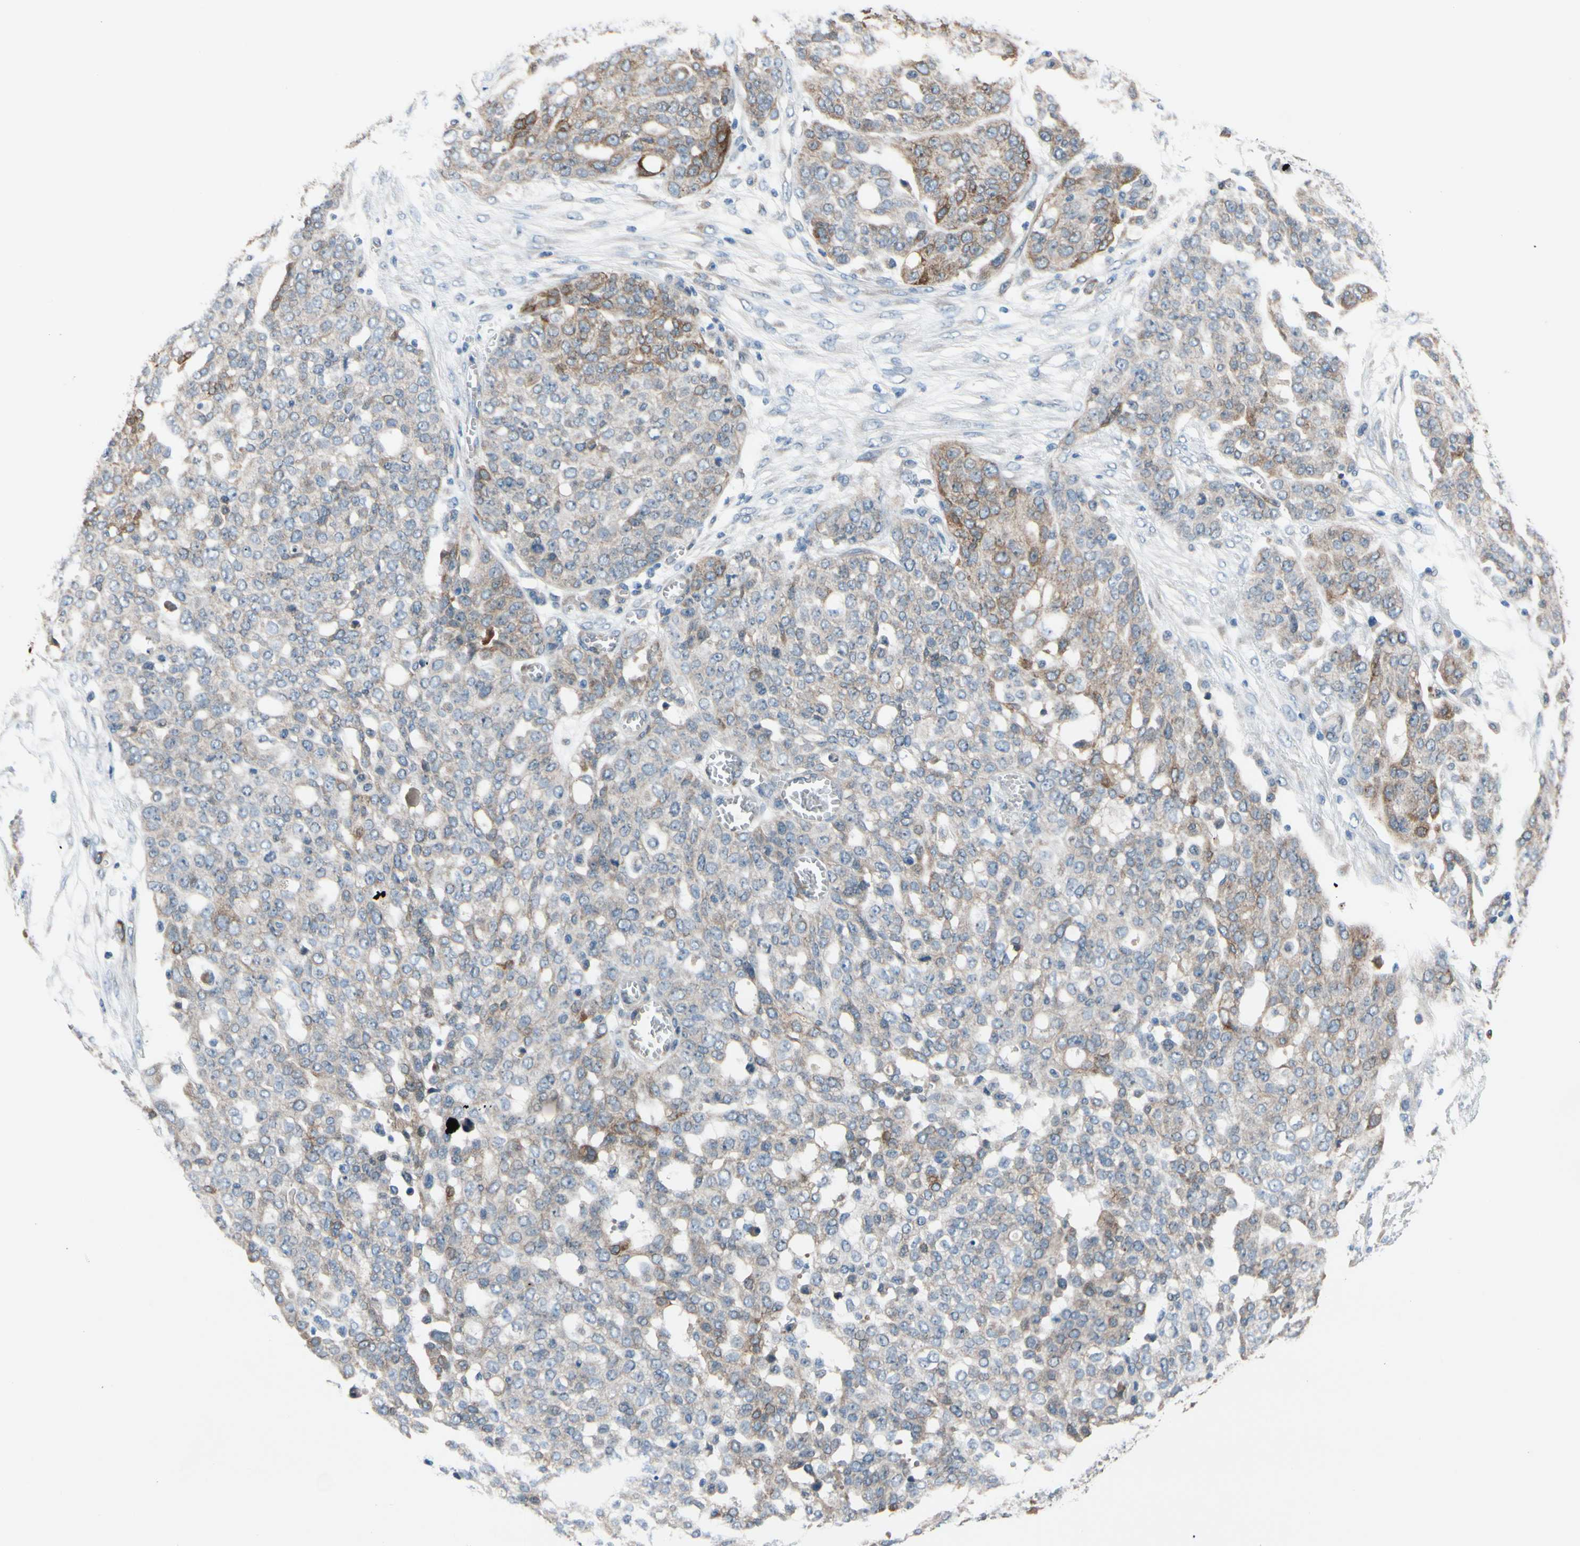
{"staining": {"intensity": "moderate", "quantity": "<25%", "location": "cytoplasmic/membranous"}, "tissue": "ovarian cancer", "cell_type": "Tumor cells", "image_type": "cancer", "snomed": [{"axis": "morphology", "description": "Cystadenocarcinoma, serous, NOS"}, {"axis": "topography", "description": "Soft tissue"}, {"axis": "topography", "description": "Ovary"}], "caption": "Immunohistochemistry (IHC) histopathology image of neoplastic tissue: ovarian cancer (serous cystadenocarcinoma) stained using IHC shows low levels of moderate protein expression localized specifically in the cytoplasmic/membranous of tumor cells, appearing as a cytoplasmic/membranous brown color.", "gene": "PRXL2A", "patient": {"sex": "female", "age": 57}}